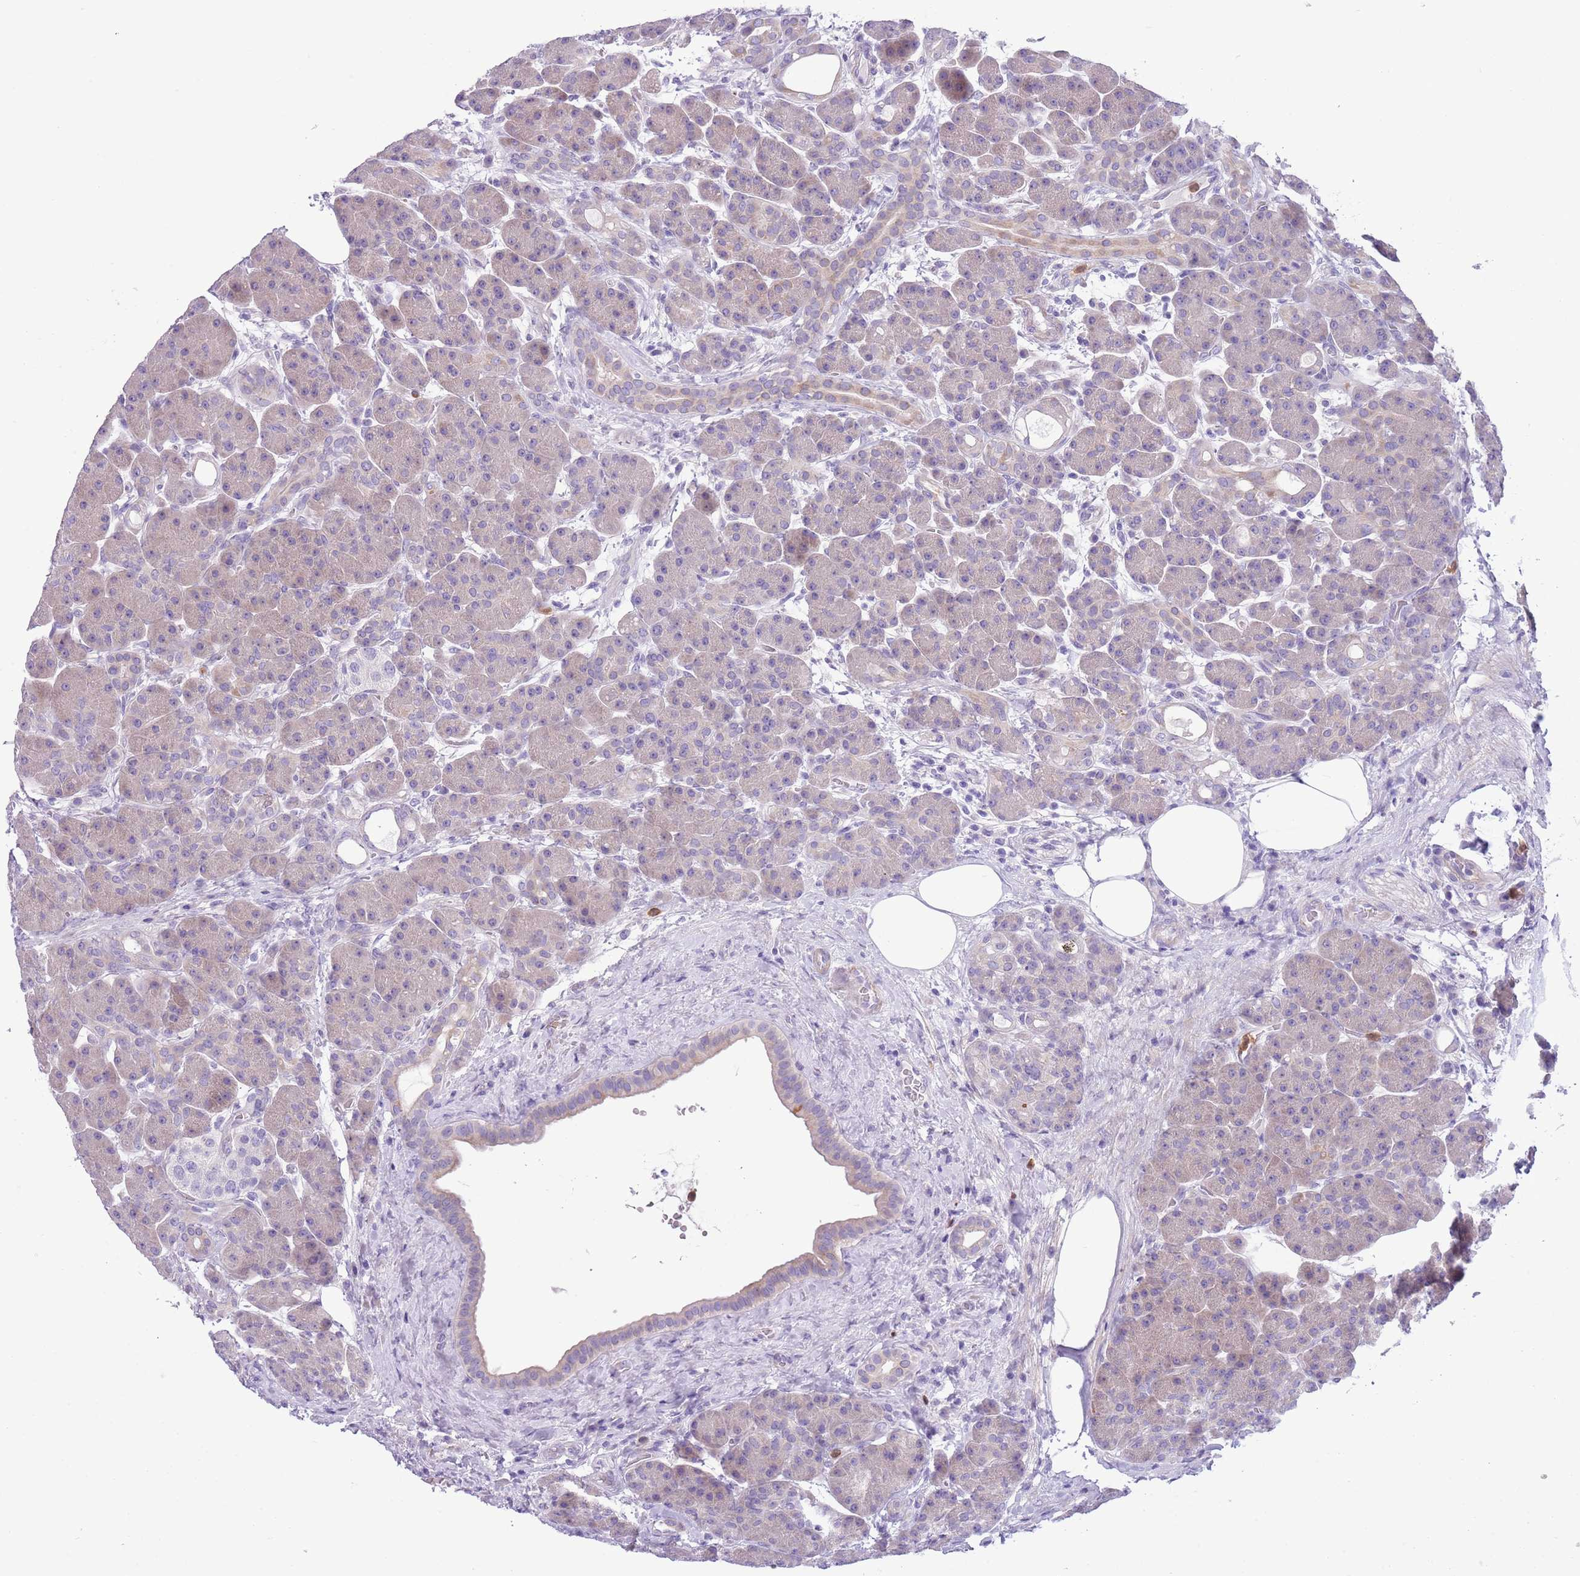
{"staining": {"intensity": "weak", "quantity": "<25%", "location": "cytoplasmic/membranous"}, "tissue": "pancreas", "cell_type": "Exocrine glandular cells", "image_type": "normal", "snomed": [{"axis": "morphology", "description": "Normal tissue, NOS"}, {"axis": "topography", "description": "Pancreas"}], "caption": "High magnification brightfield microscopy of unremarkable pancreas stained with DAB (3,3'-diaminobenzidine) (brown) and counterstained with hematoxylin (blue): exocrine glandular cells show no significant staining. (DAB (3,3'-diaminobenzidine) immunohistochemistry (IHC) visualized using brightfield microscopy, high magnification).", "gene": "OR6M1", "patient": {"sex": "male", "age": 63}}